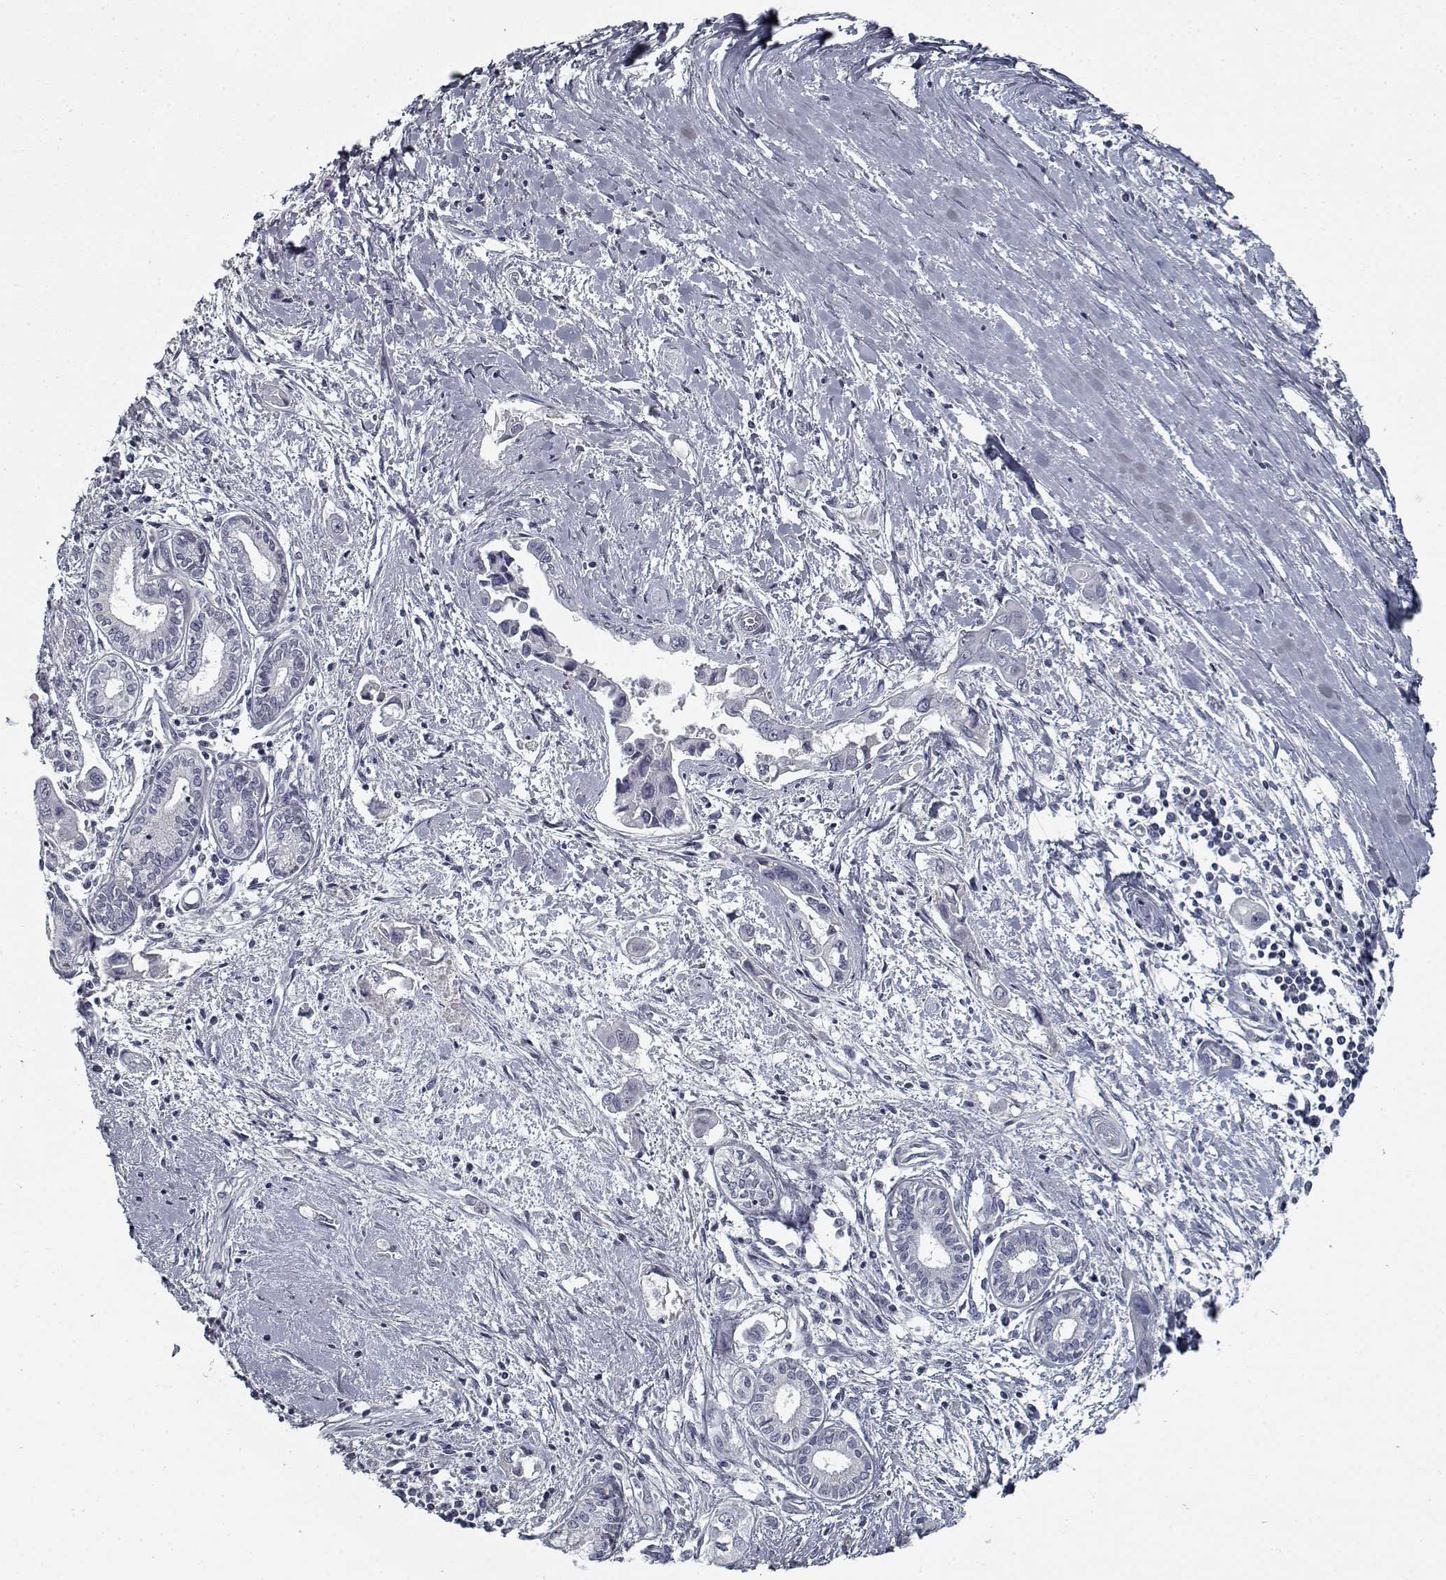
{"staining": {"intensity": "negative", "quantity": "none", "location": "none"}, "tissue": "pancreatic cancer", "cell_type": "Tumor cells", "image_type": "cancer", "snomed": [{"axis": "morphology", "description": "Adenocarcinoma, NOS"}, {"axis": "topography", "description": "Pancreas"}], "caption": "Immunohistochemistry histopathology image of adenocarcinoma (pancreatic) stained for a protein (brown), which displays no staining in tumor cells.", "gene": "GAD2", "patient": {"sex": "male", "age": 60}}